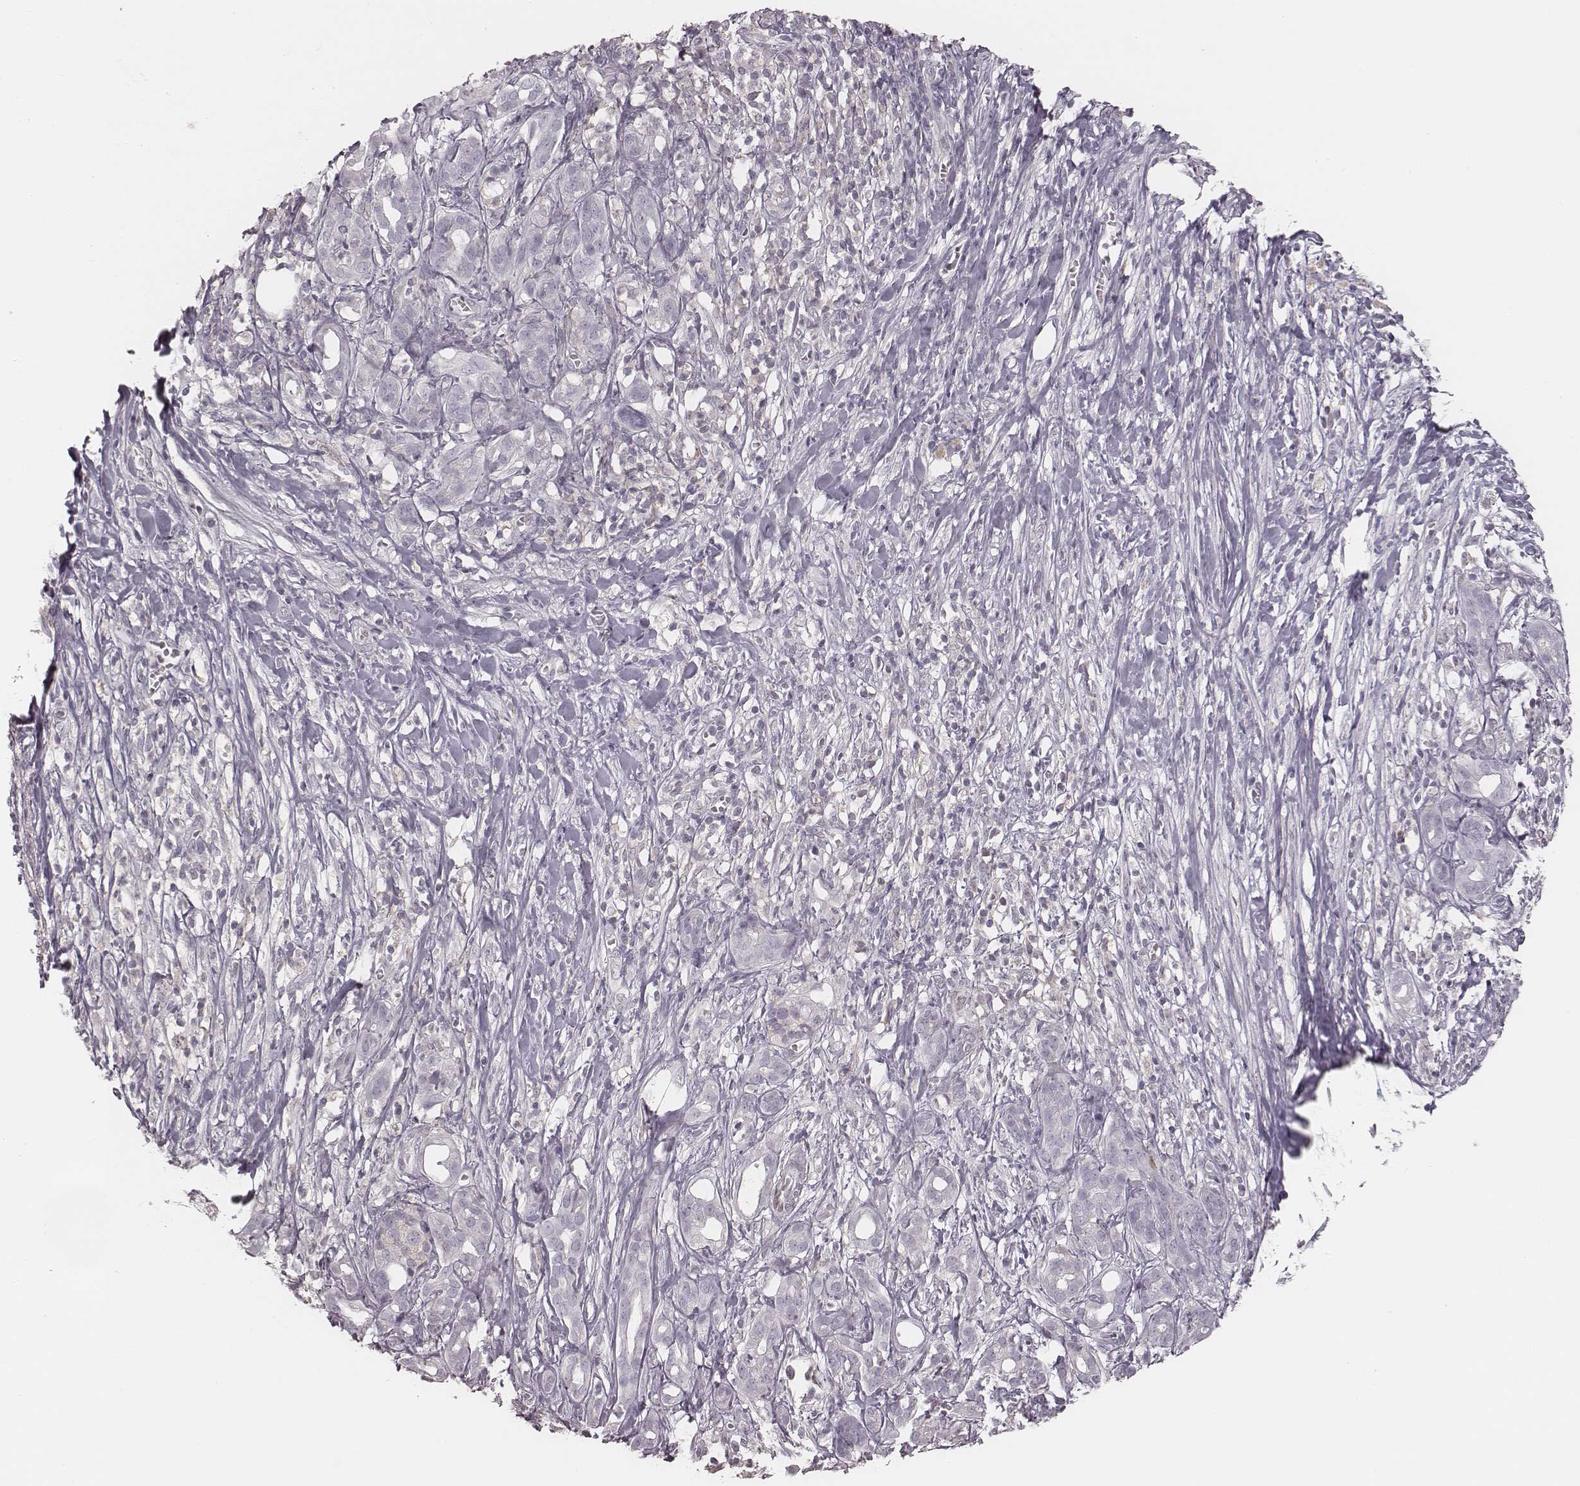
{"staining": {"intensity": "negative", "quantity": "none", "location": "none"}, "tissue": "pancreatic cancer", "cell_type": "Tumor cells", "image_type": "cancer", "snomed": [{"axis": "morphology", "description": "Adenocarcinoma, NOS"}, {"axis": "topography", "description": "Pancreas"}], "caption": "This is a image of immunohistochemistry (IHC) staining of pancreatic adenocarcinoma, which shows no staining in tumor cells.", "gene": "MSX1", "patient": {"sex": "male", "age": 61}}